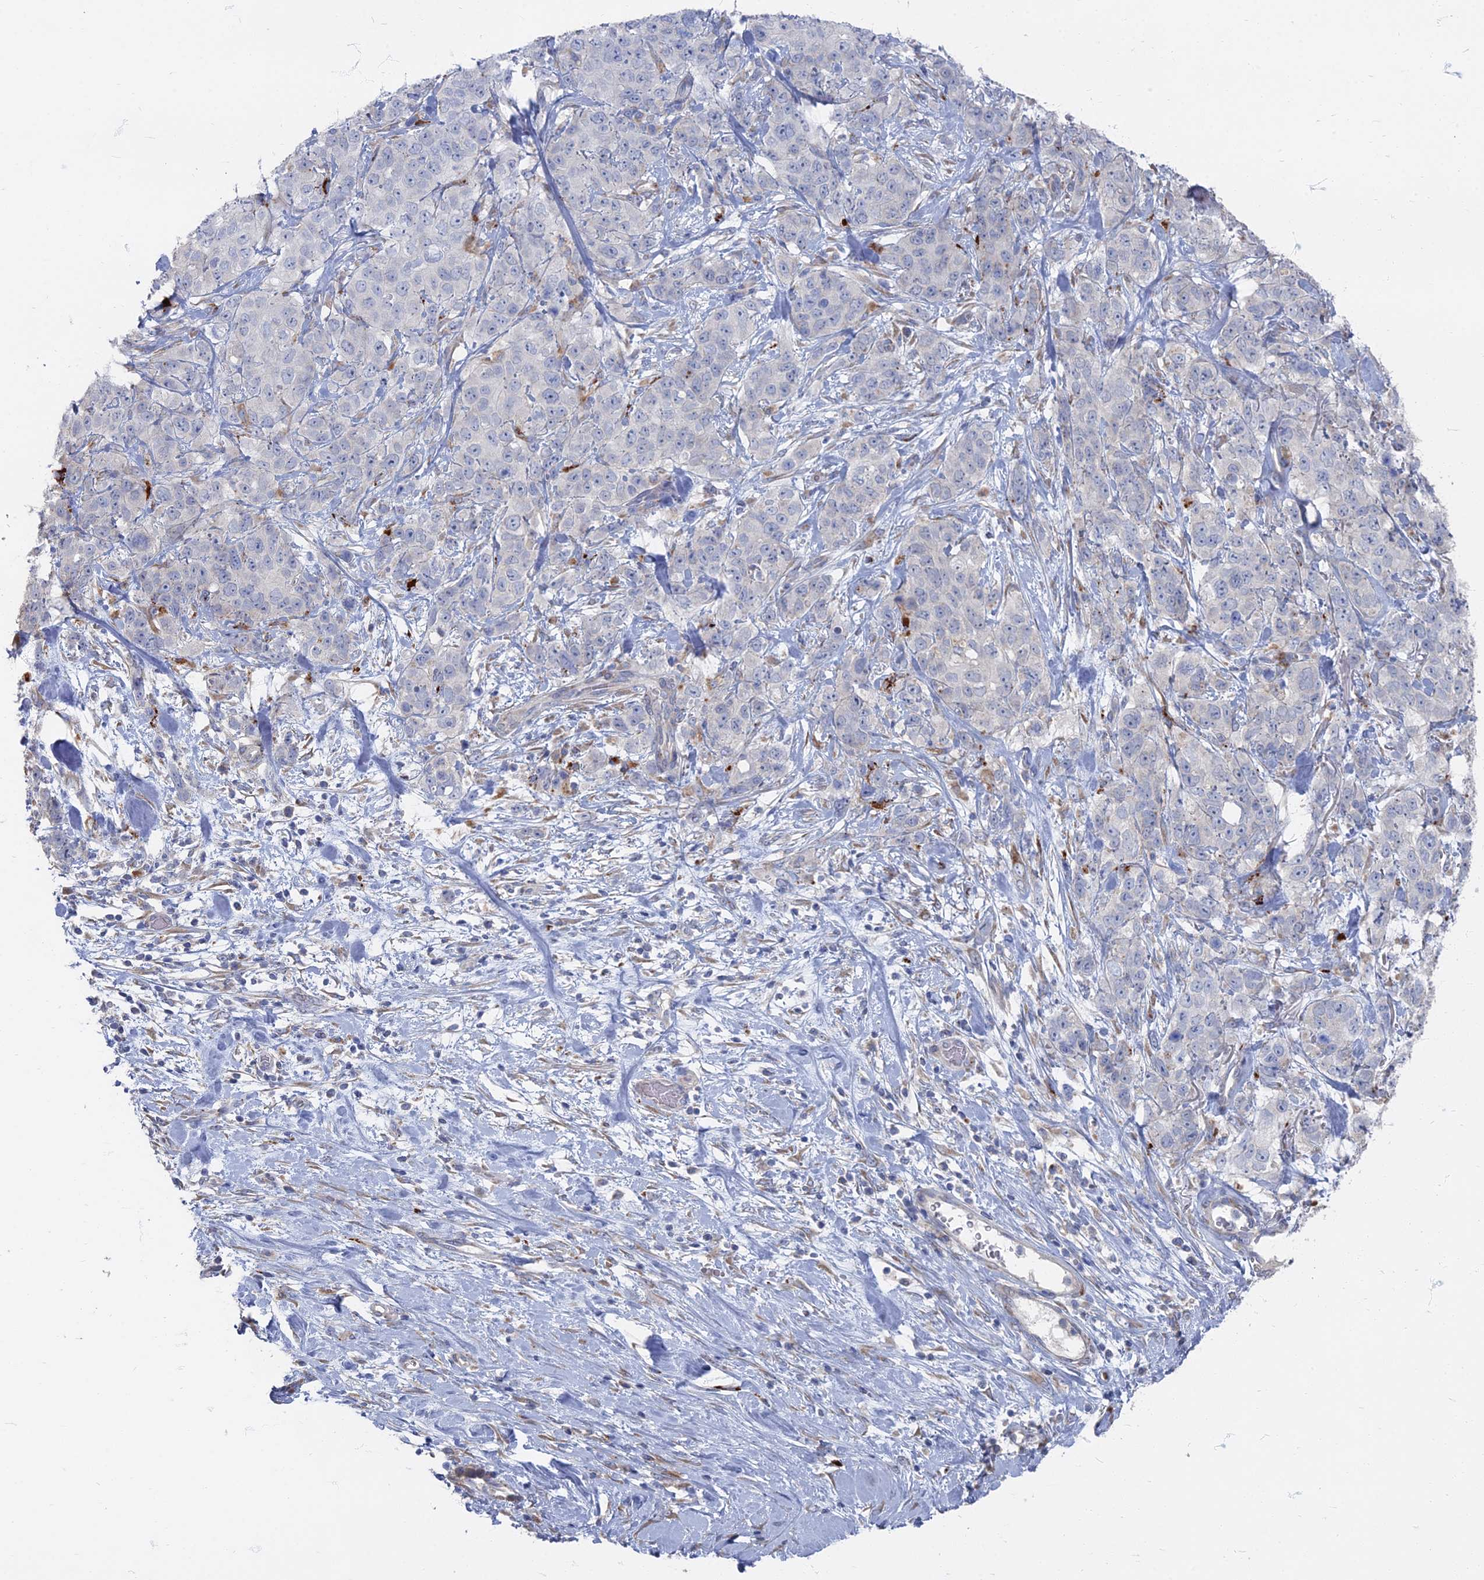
{"staining": {"intensity": "negative", "quantity": "none", "location": "none"}, "tissue": "stomach cancer", "cell_type": "Tumor cells", "image_type": "cancer", "snomed": [{"axis": "morphology", "description": "Adenocarcinoma, NOS"}, {"axis": "topography", "description": "Stomach"}], "caption": "Tumor cells show no significant positivity in stomach adenocarcinoma.", "gene": "TMEM128", "patient": {"sex": "male", "age": 48}}